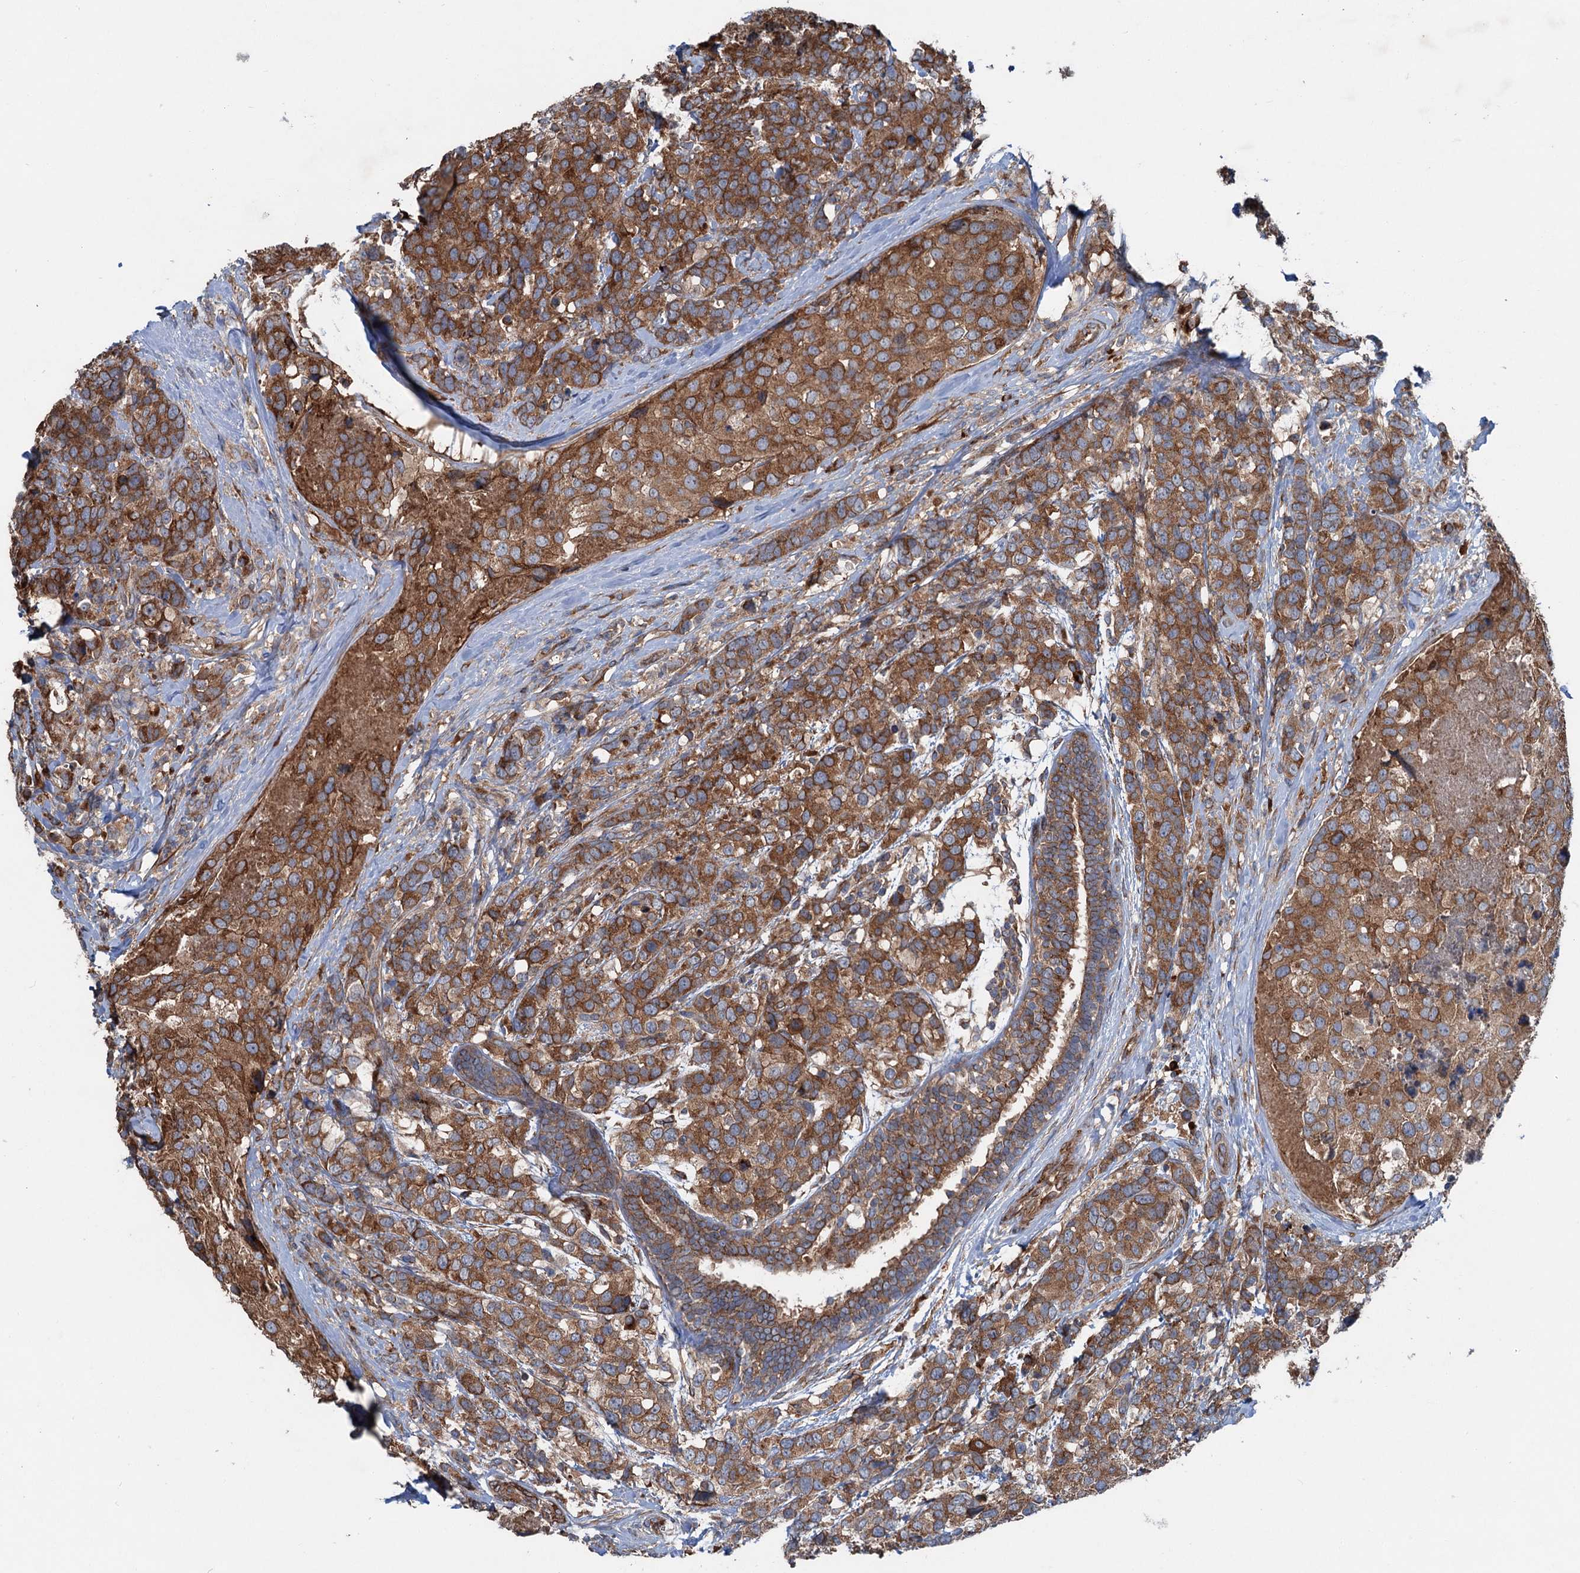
{"staining": {"intensity": "strong", "quantity": ">75%", "location": "cytoplasmic/membranous"}, "tissue": "breast cancer", "cell_type": "Tumor cells", "image_type": "cancer", "snomed": [{"axis": "morphology", "description": "Lobular carcinoma"}, {"axis": "topography", "description": "Breast"}], "caption": "Lobular carcinoma (breast) was stained to show a protein in brown. There is high levels of strong cytoplasmic/membranous staining in approximately >75% of tumor cells.", "gene": "CALCOCO1", "patient": {"sex": "female", "age": 59}}